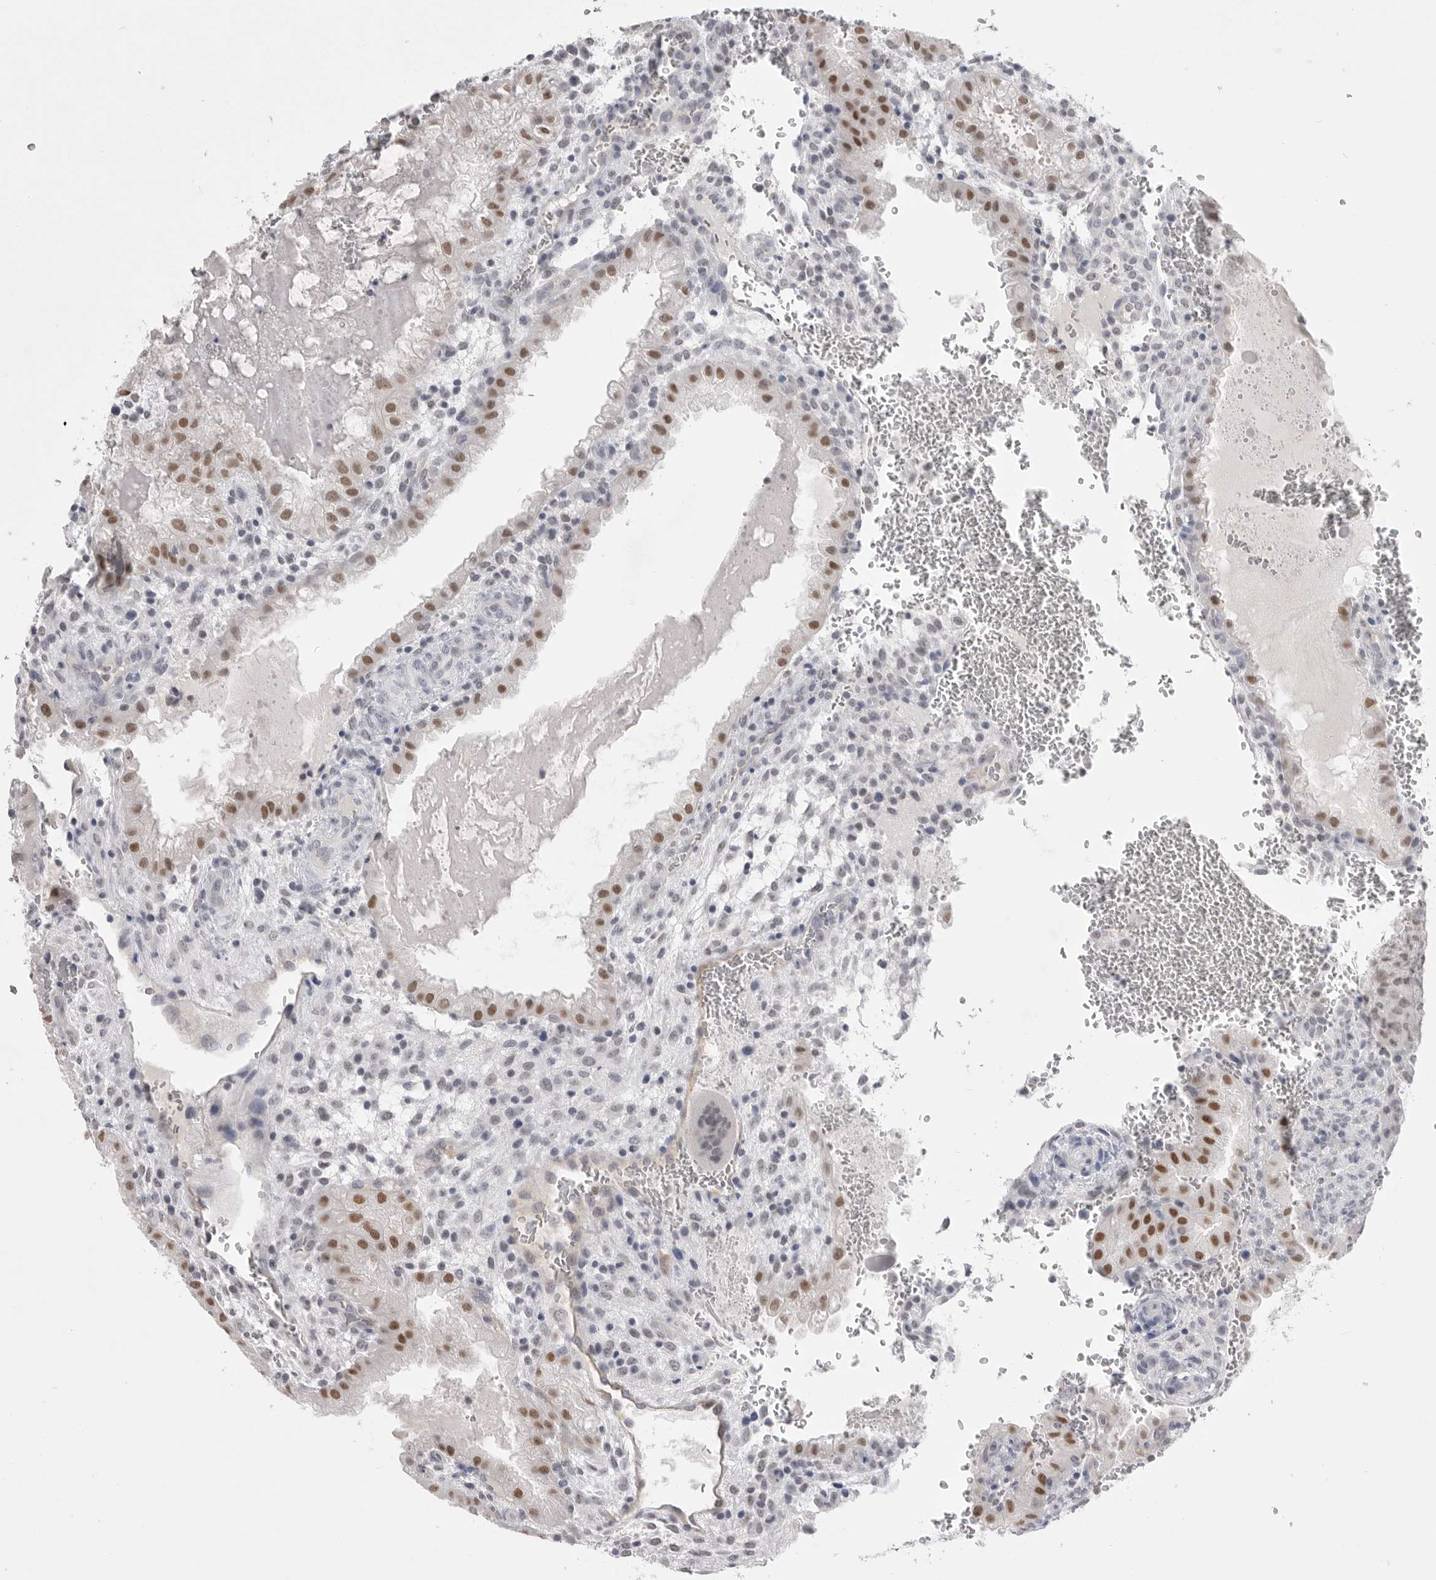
{"staining": {"intensity": "moderate", "quantity": "25%-75%", "location": "nuclear"}, "tissue": "placenta", "cell_type": "Decidual cells", "image_type": "normal", "snomed": [{"axis": "morphology", "description": "Normal tissue, NOS"}, {"axis": "topography", "description": "Placenta"}], "caption": "Brown immunohistochemical staining in benign placenta shows moderate nuclear positivity in about 25%-75% of decidual cells.", "gene": "ZBTB7B", "patient": {"sex": "female", "age": 35}}